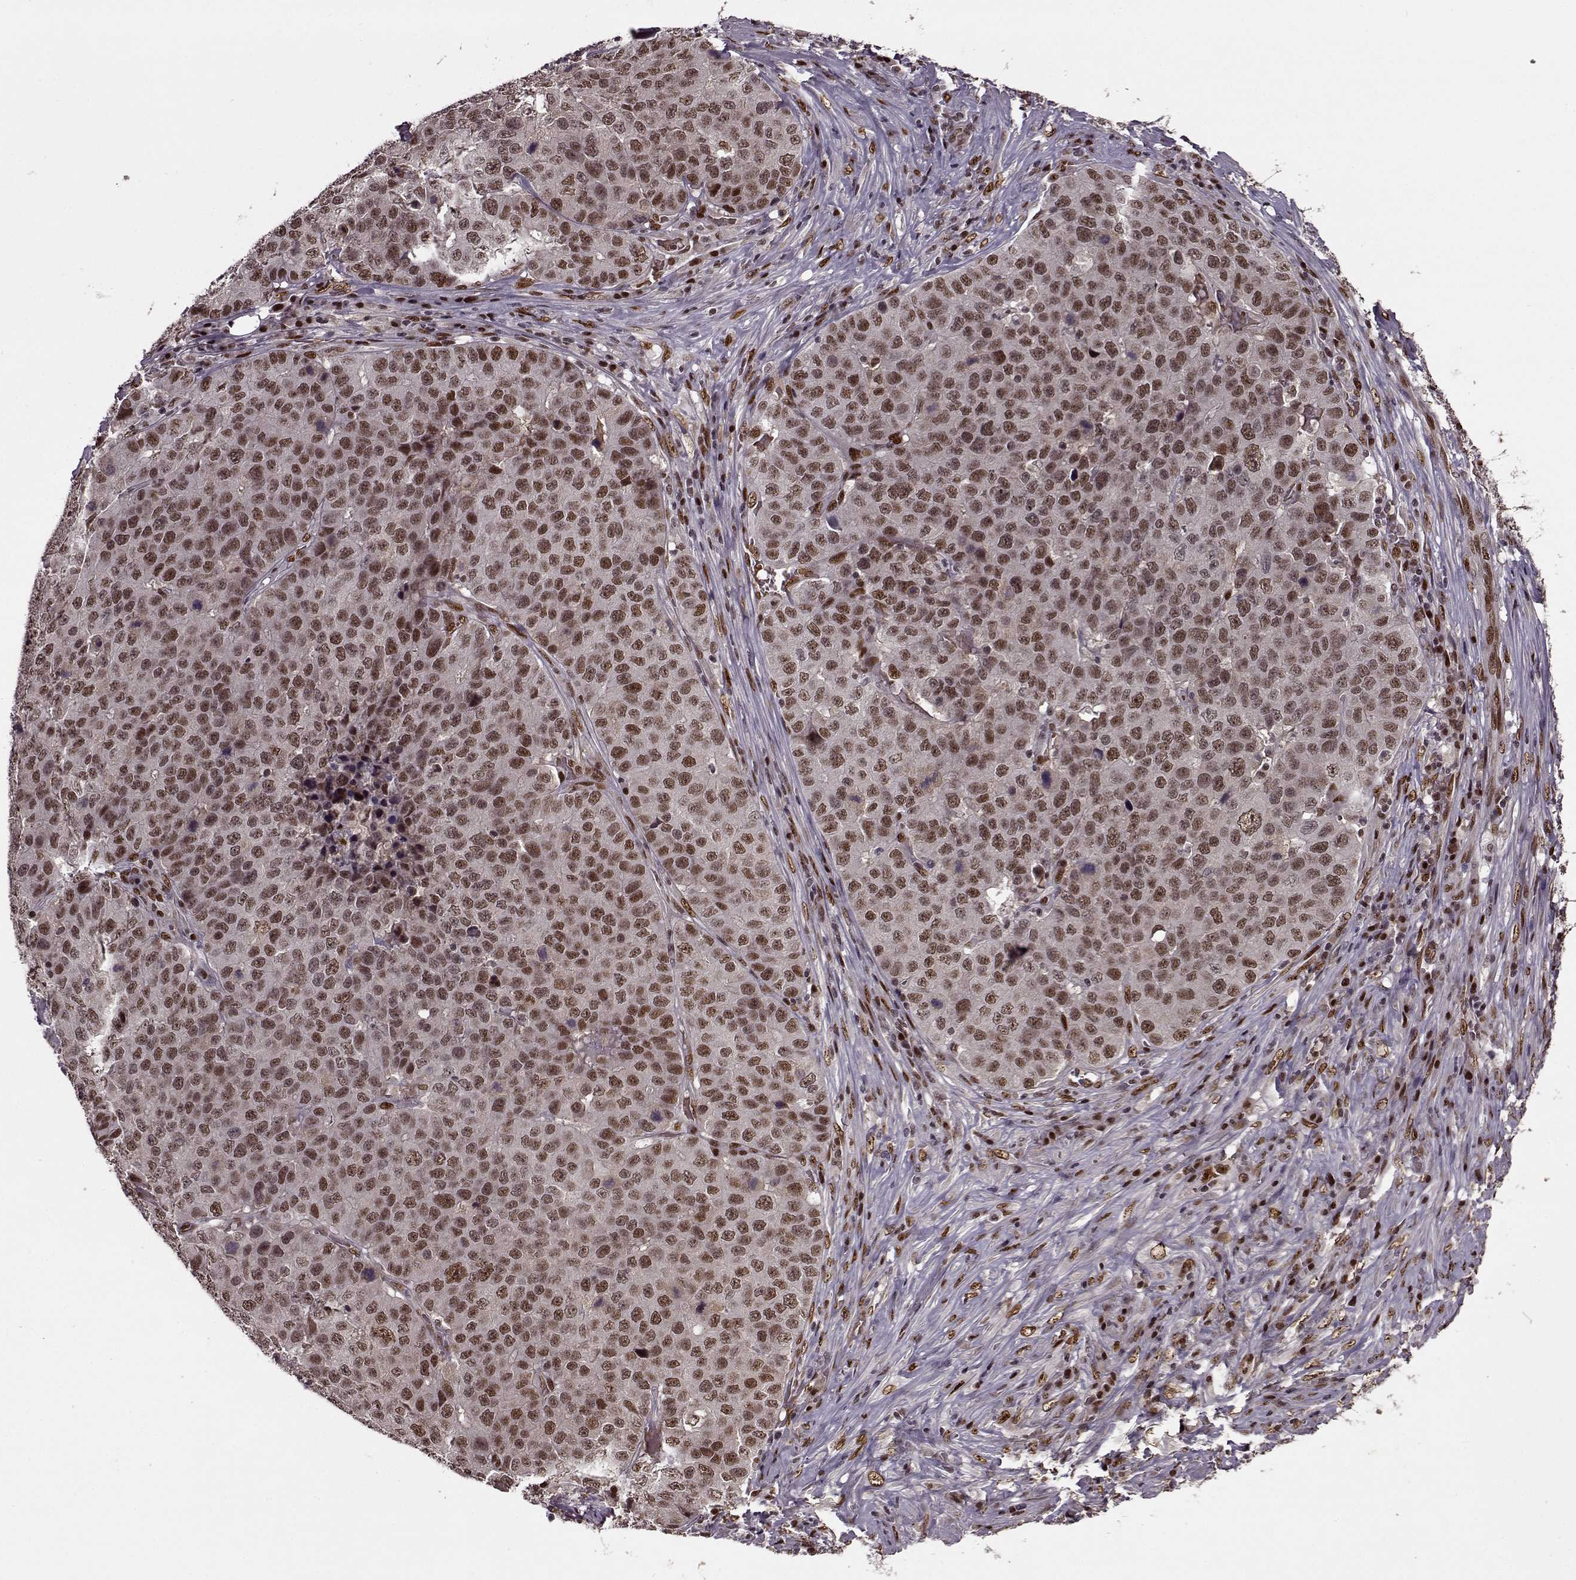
{"staining": {"intensity": "moderate", "quantity": ">75%", "location": "nuclear"}, "tissue": "stomach cancer", "cell_type": "Tumor cells", "image_type": "cancer", "snomed": [{"axis": "morphology", "description": "Adenocarcinoma, NOS"}, {"axis": "topography", "description": "Stomach"}], "caption": "The immunohistochemical stain highlights moderate nuclear staining in tumor cells of stomach adenocarcinoma tissue.", "gene": "FTO", "patient": {"sex": "male", "age": 71}}